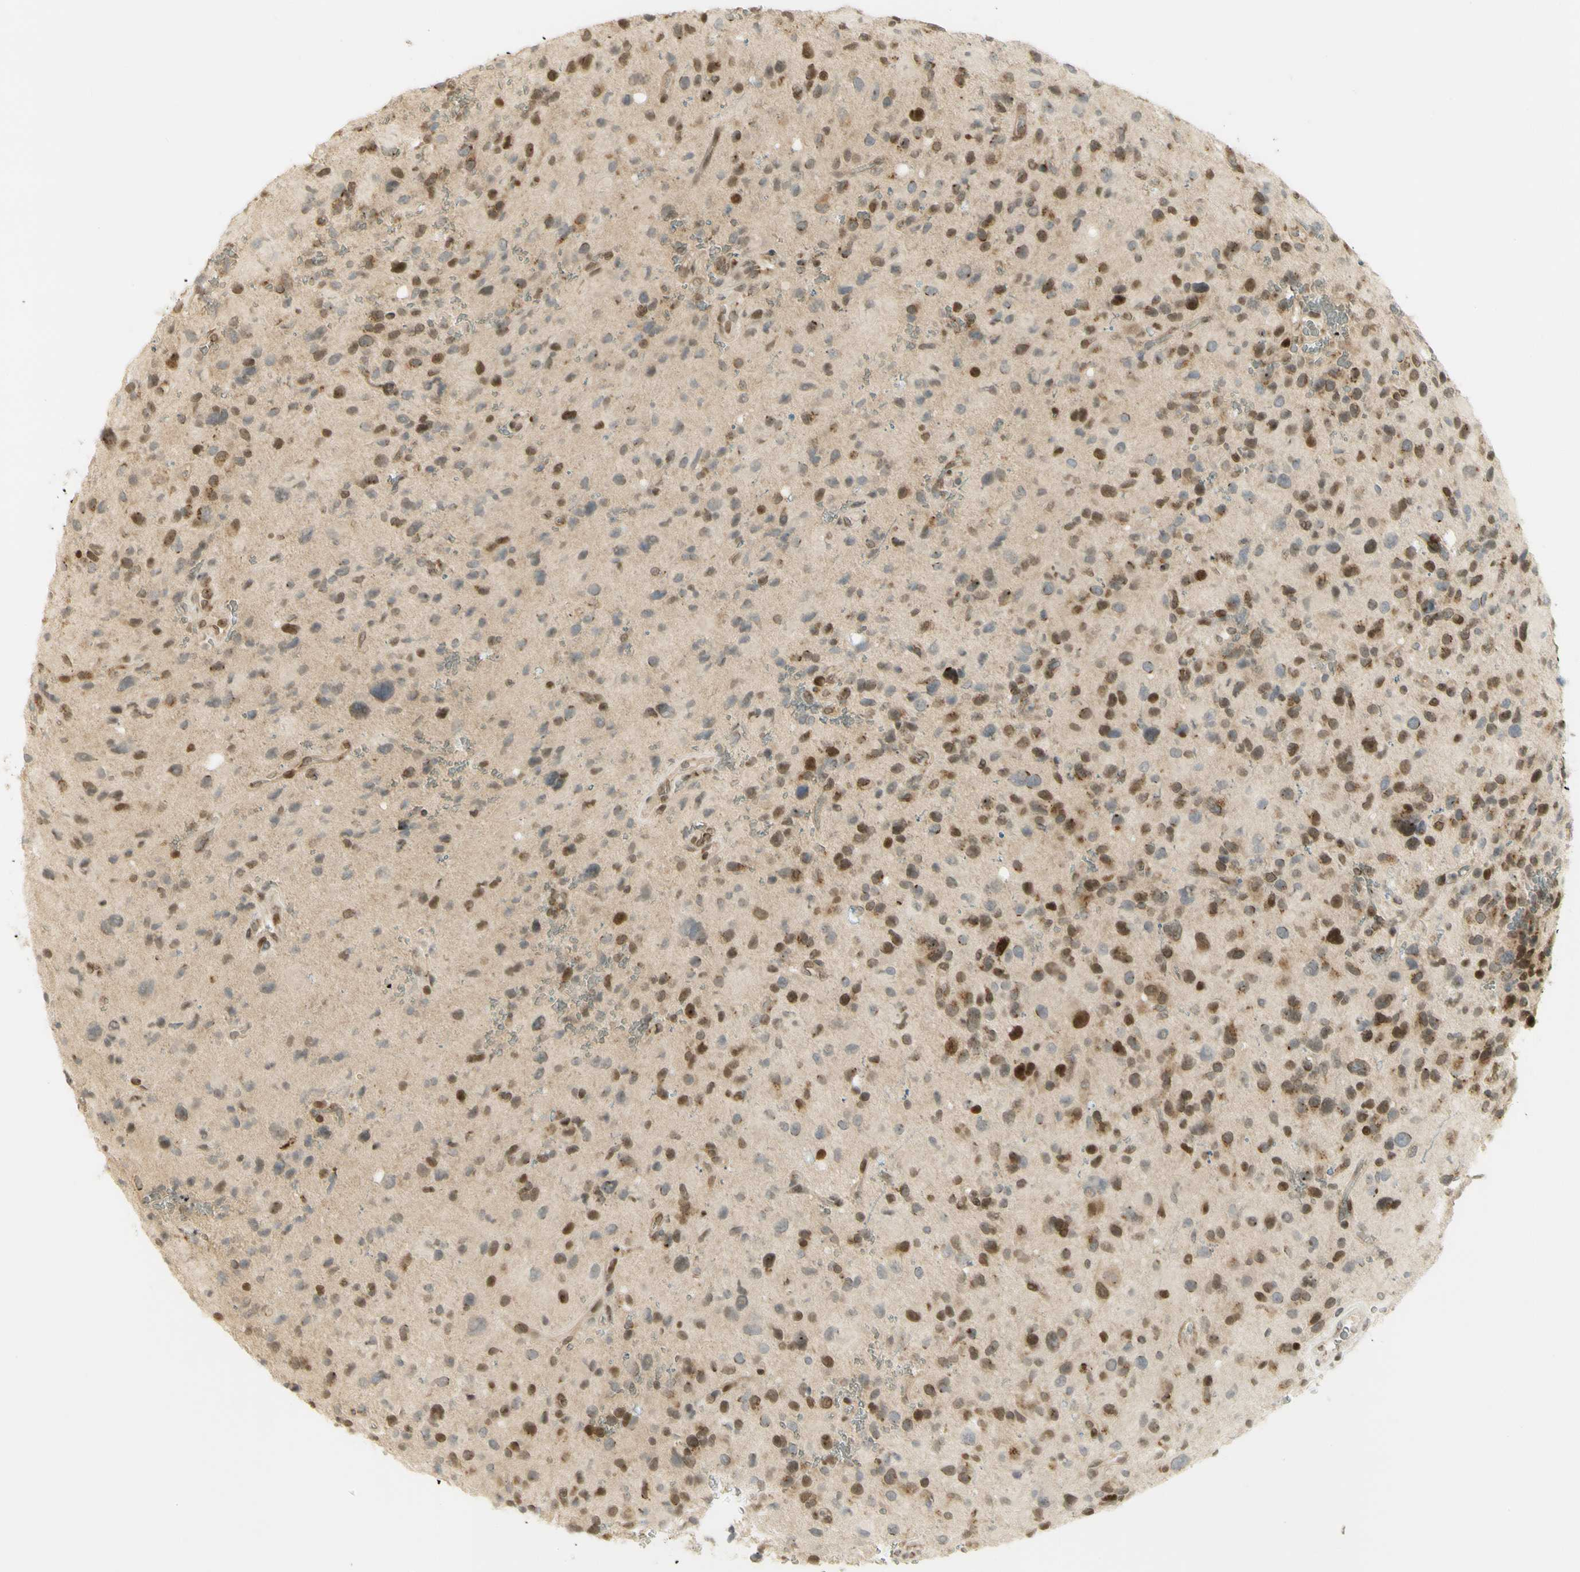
{"staining": {"intensity": "moderate", "quantity": ">75%", "location": "cytoplasmic/membranous,nuclear"}, "tissue": "glioma", "cell_type": "Tumor cells", "image_type": "cancer", "snomed": [{"axis": "morphology", "description": "Glioma, malignant, High grade"}, {"axis": "topography", "description": "Brain"}], "caption": "IHC of human glioma displays medium levels of moderate cytoplasmic/membranous and nuclear expression in about >75% of tumor cells.", "gene": "KIF11", "patient": {"sex": "male", "age": 48}}